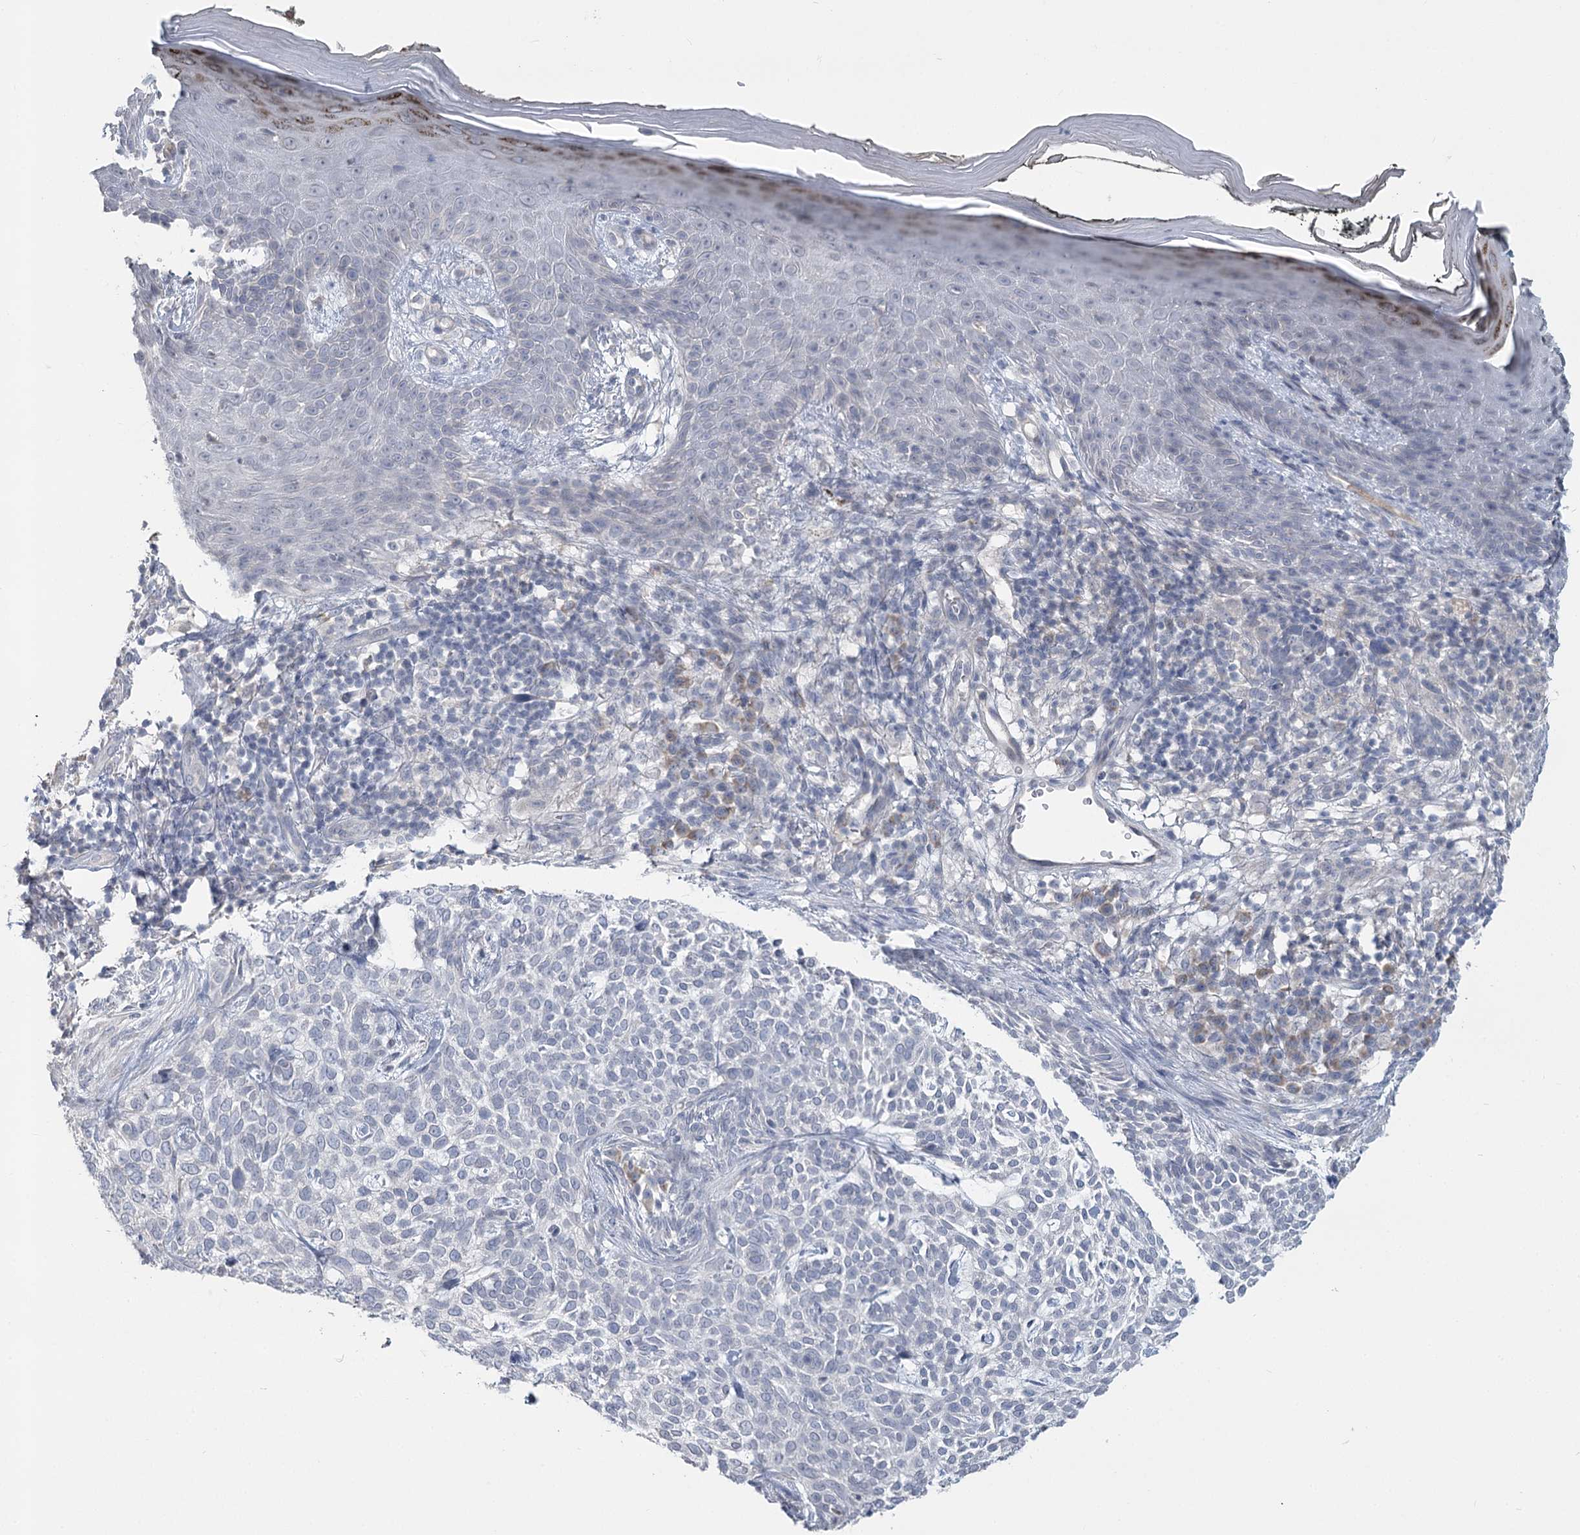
{"staining": {"intensity": "negative", "quantity": "none", "location": "none"}, "tissue": "skin cancer", "cell_type": "Tumor cells", "image_type": "cancer", "snomed": [{"axis": "morphology", "description": "Basal cell carcinoma"}, {"axis": "topography", "description": "Skin"}], "caption": "High magnification brightfield microscopy of skin cancer (basal cell carcinoma) stained with DAB (3,3'-diaminobenzidine) (brown) and counterstained with hematoxylin (blue): tumor cells show no significant staining.", "gene": "SLC9A3", "patient": {"sex": "female", "age": 64}}